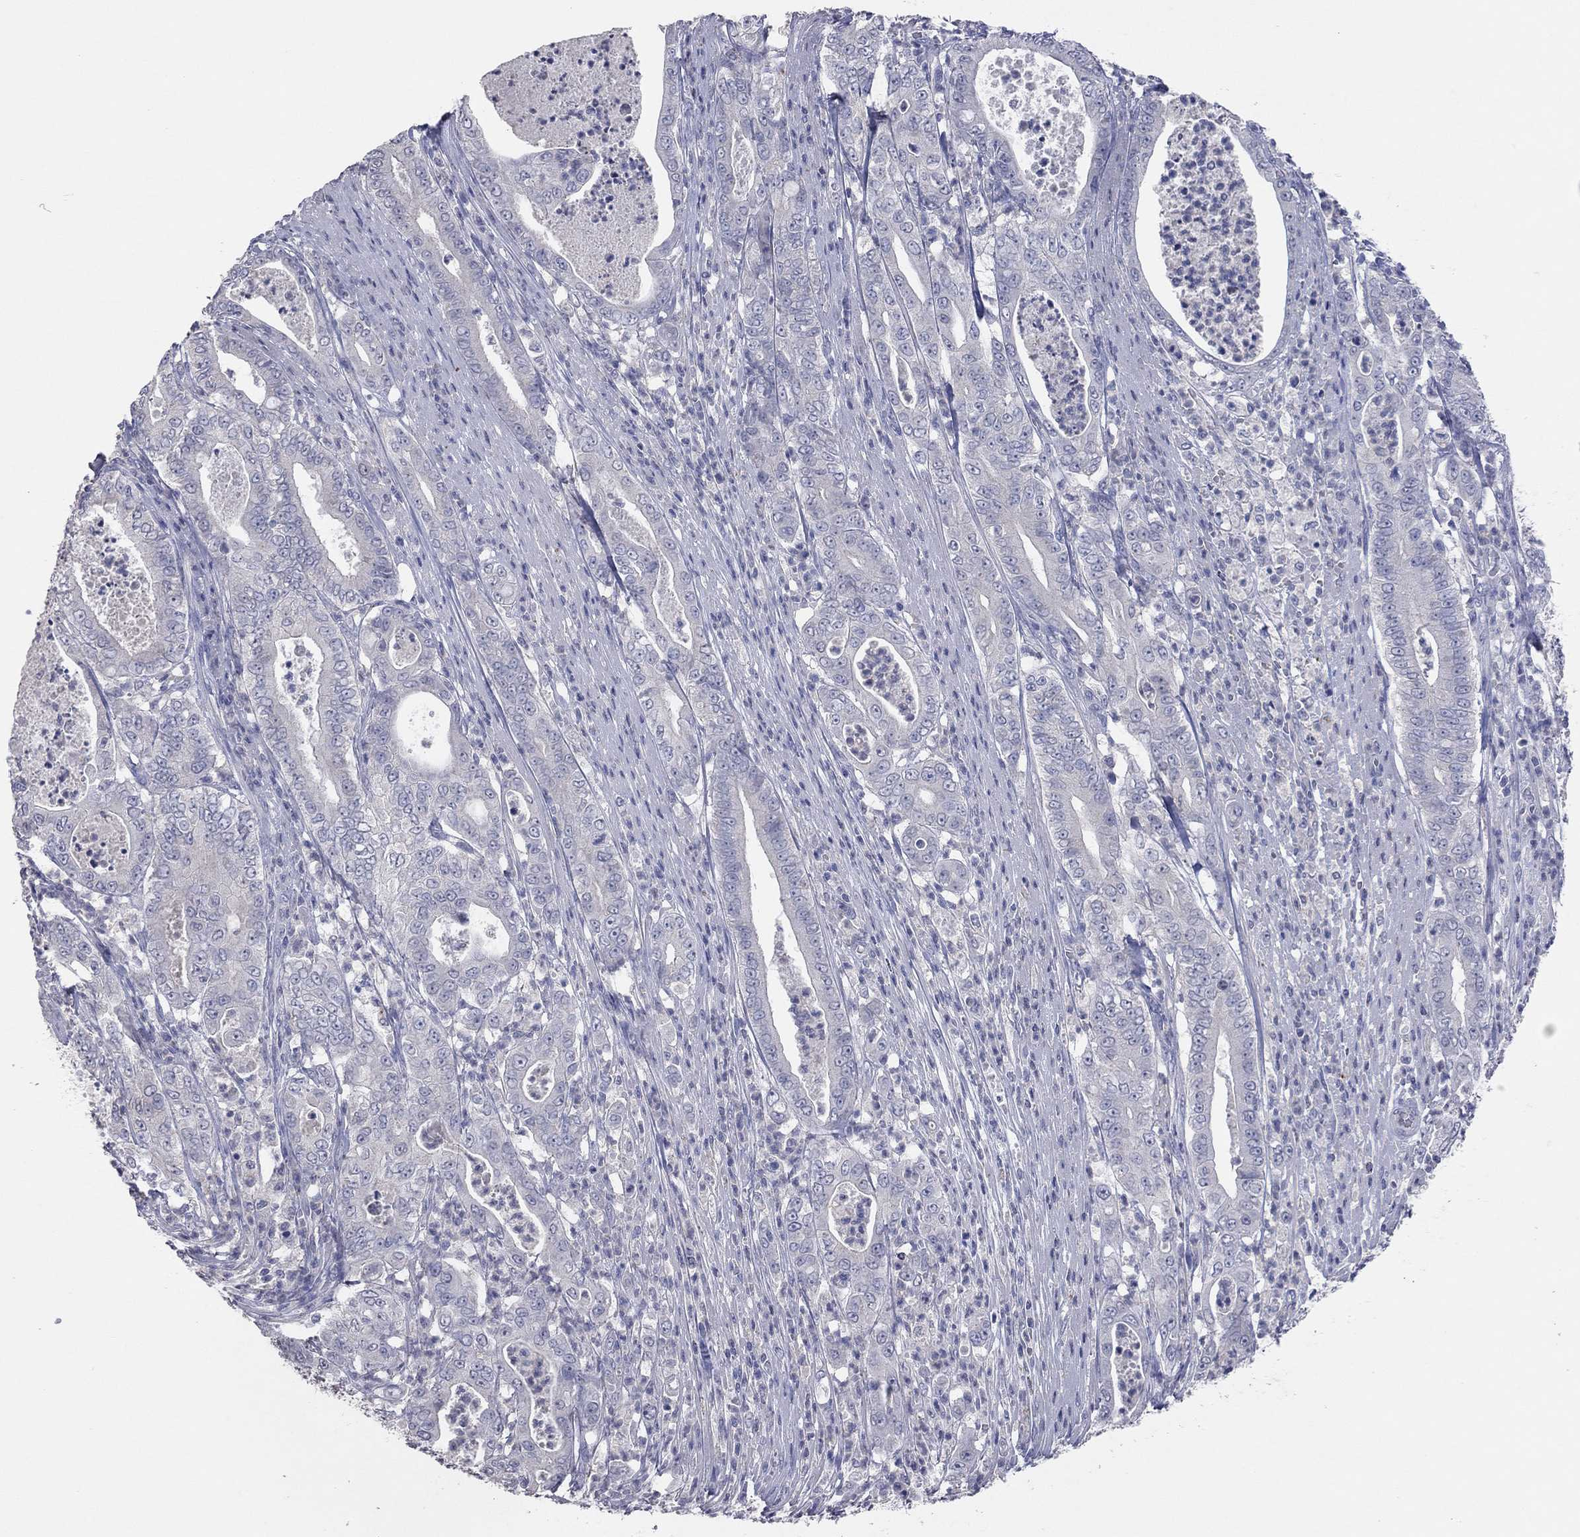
{"staining": {"intensity": "negative", "quantity": "none", "location": "none"}, "tissue": "pancreatic cancer", "cell_type": "Tumor cells", "image_type": "cancer", "snomed": [{"axis": "morphology", "description": "Adenocarcinoma, NOS"}, {"axis": "topography", "description": "Pancreas"}], "caption": "An IHC histopathology image of pancreatic adenocarcinoma is shown. There is no staining in tumor cells of pancreatic adenocarcinoma.", "gene": "MMP13", "patient": {"sex": "male", "age": 71}}